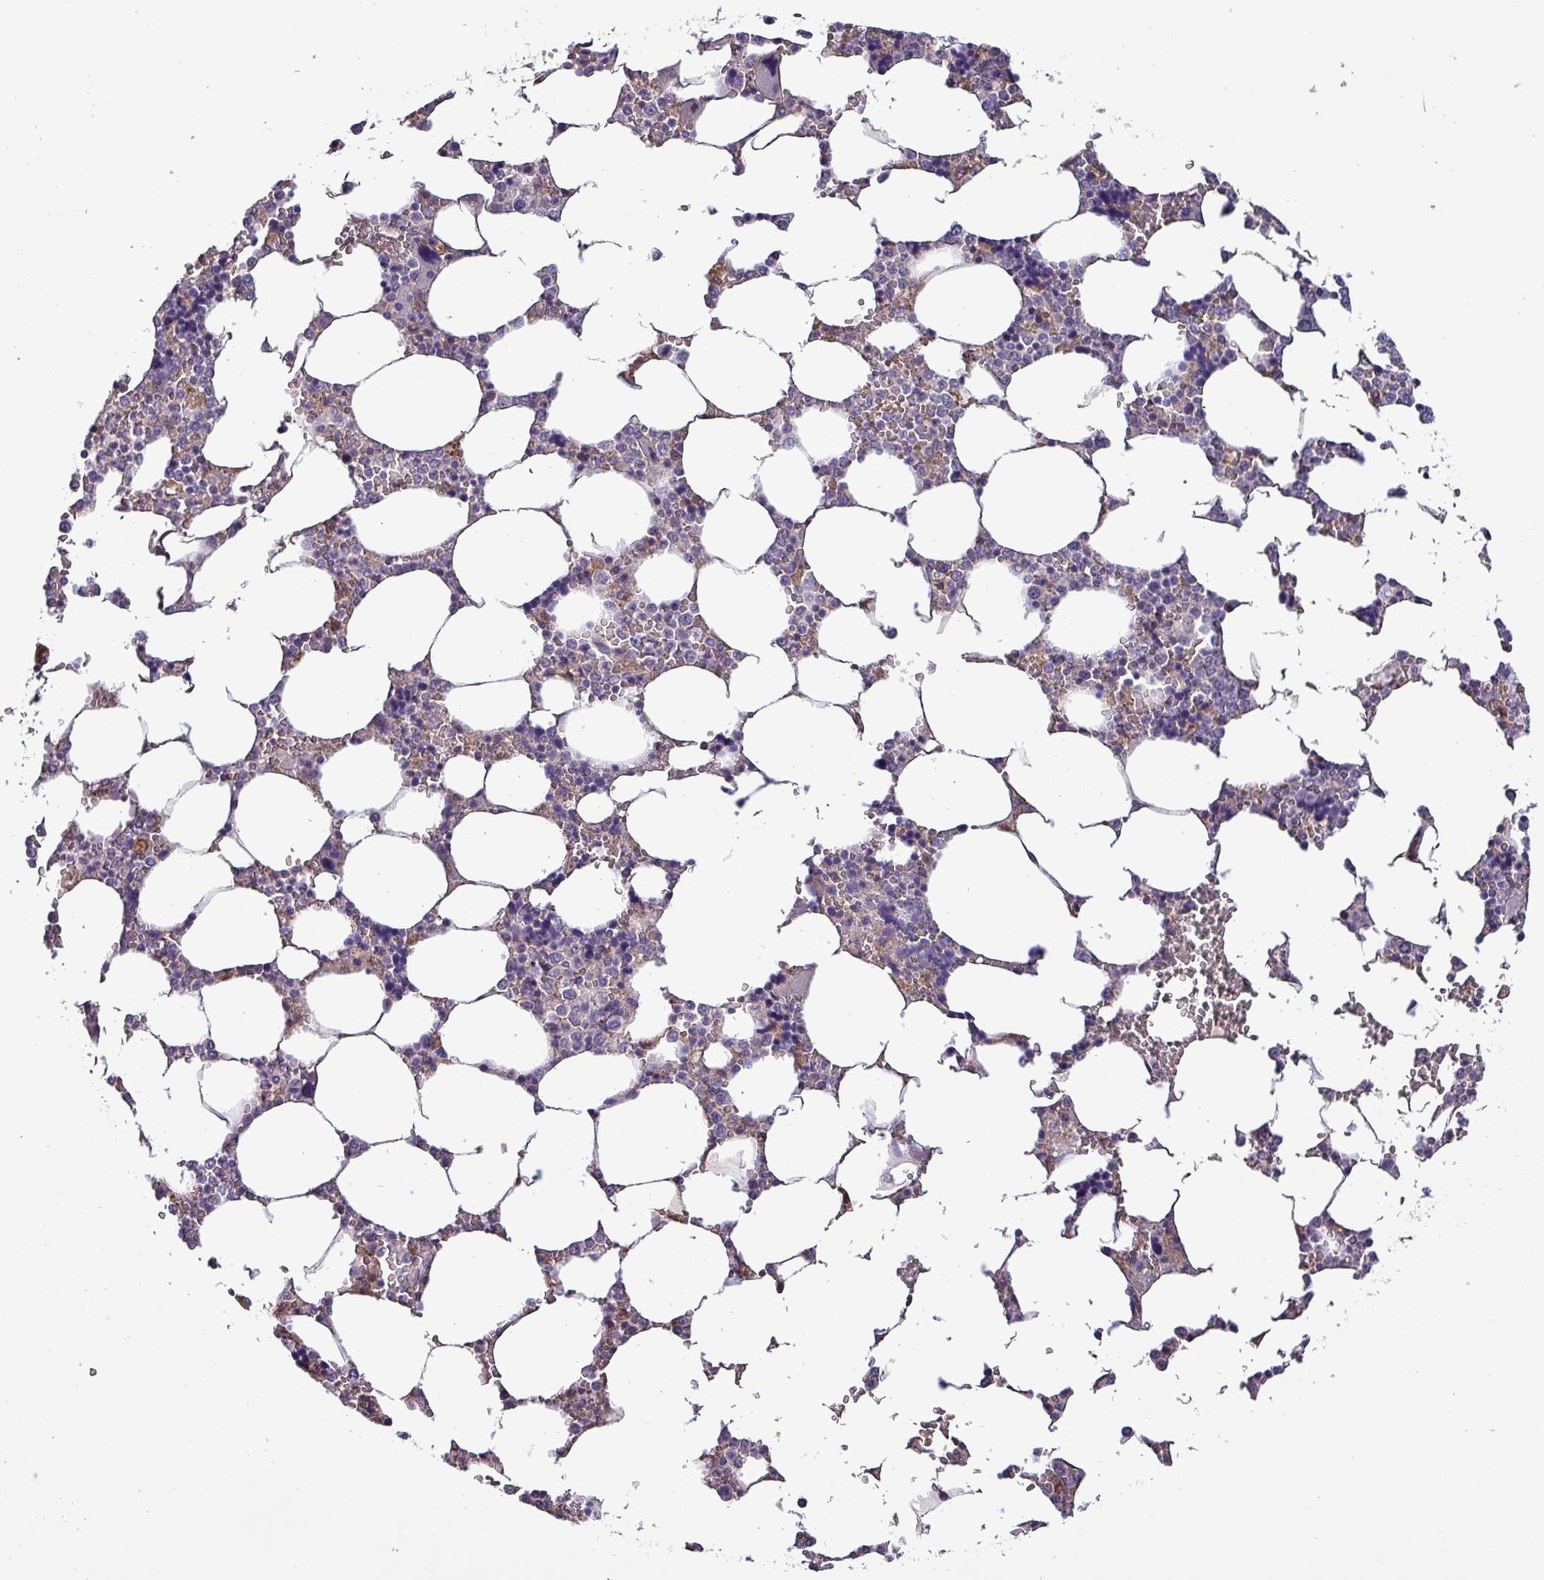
{"staining": {"intensity": "weak", "quantity": "<25%", "location": "cytoplasmic/membranous"}, "tissue": "bone marrow", "cell_type": "Hematopoietic cells", "image_type": "normal", "snomed": [{"axis": "morphology", "description": "Normal tissue, NOS"}, {"axis": "topography", "description": "Bone marrow"}], "caption": "This micrograph is of unremarkable bone marrow stained with IHC to label a protein in brown with the nuclei are counter-stained blue. There is no expression in hematopoietic cells.", "gene": "HTRA4", "patient": {"sex": "male", "age": 64}}